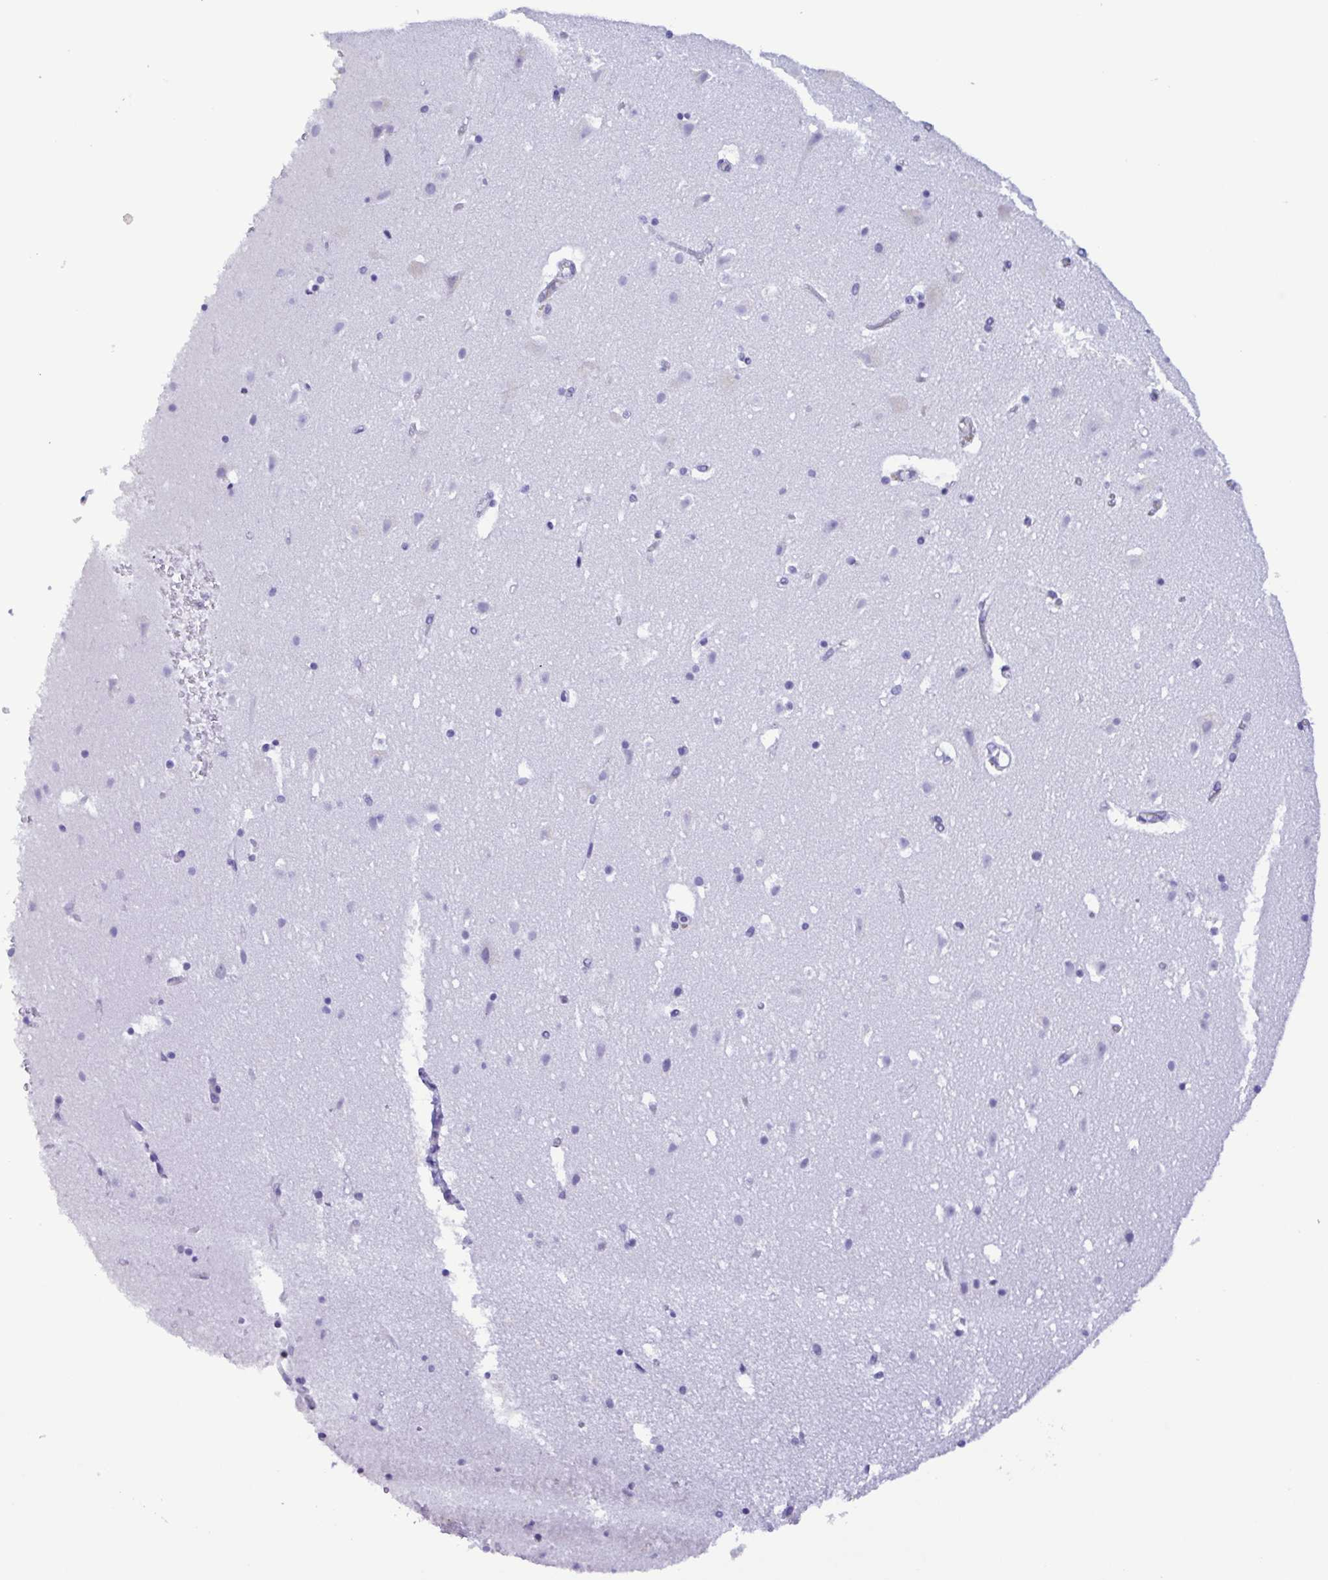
{"staining": {"intensity": "negative", "quantity": "none", "location": "none"}, "tissue": "cerebral cortex", "cell_type": "Endothelial cells", "image_type": "normal", "snomed": [{"axis": "morphology", "description": "Normal tissue, NOS"}, {"axis": "topography", "description": "Cerebral cortex"}], "caption": "There is no significant staining in endothelial cells of cerebral cortex. (Immunohistochemistry (ihc), brightfield microscopy, high magnification).", "gene": "TNNI3", "patient": {"sex": "female", "age": 42}}